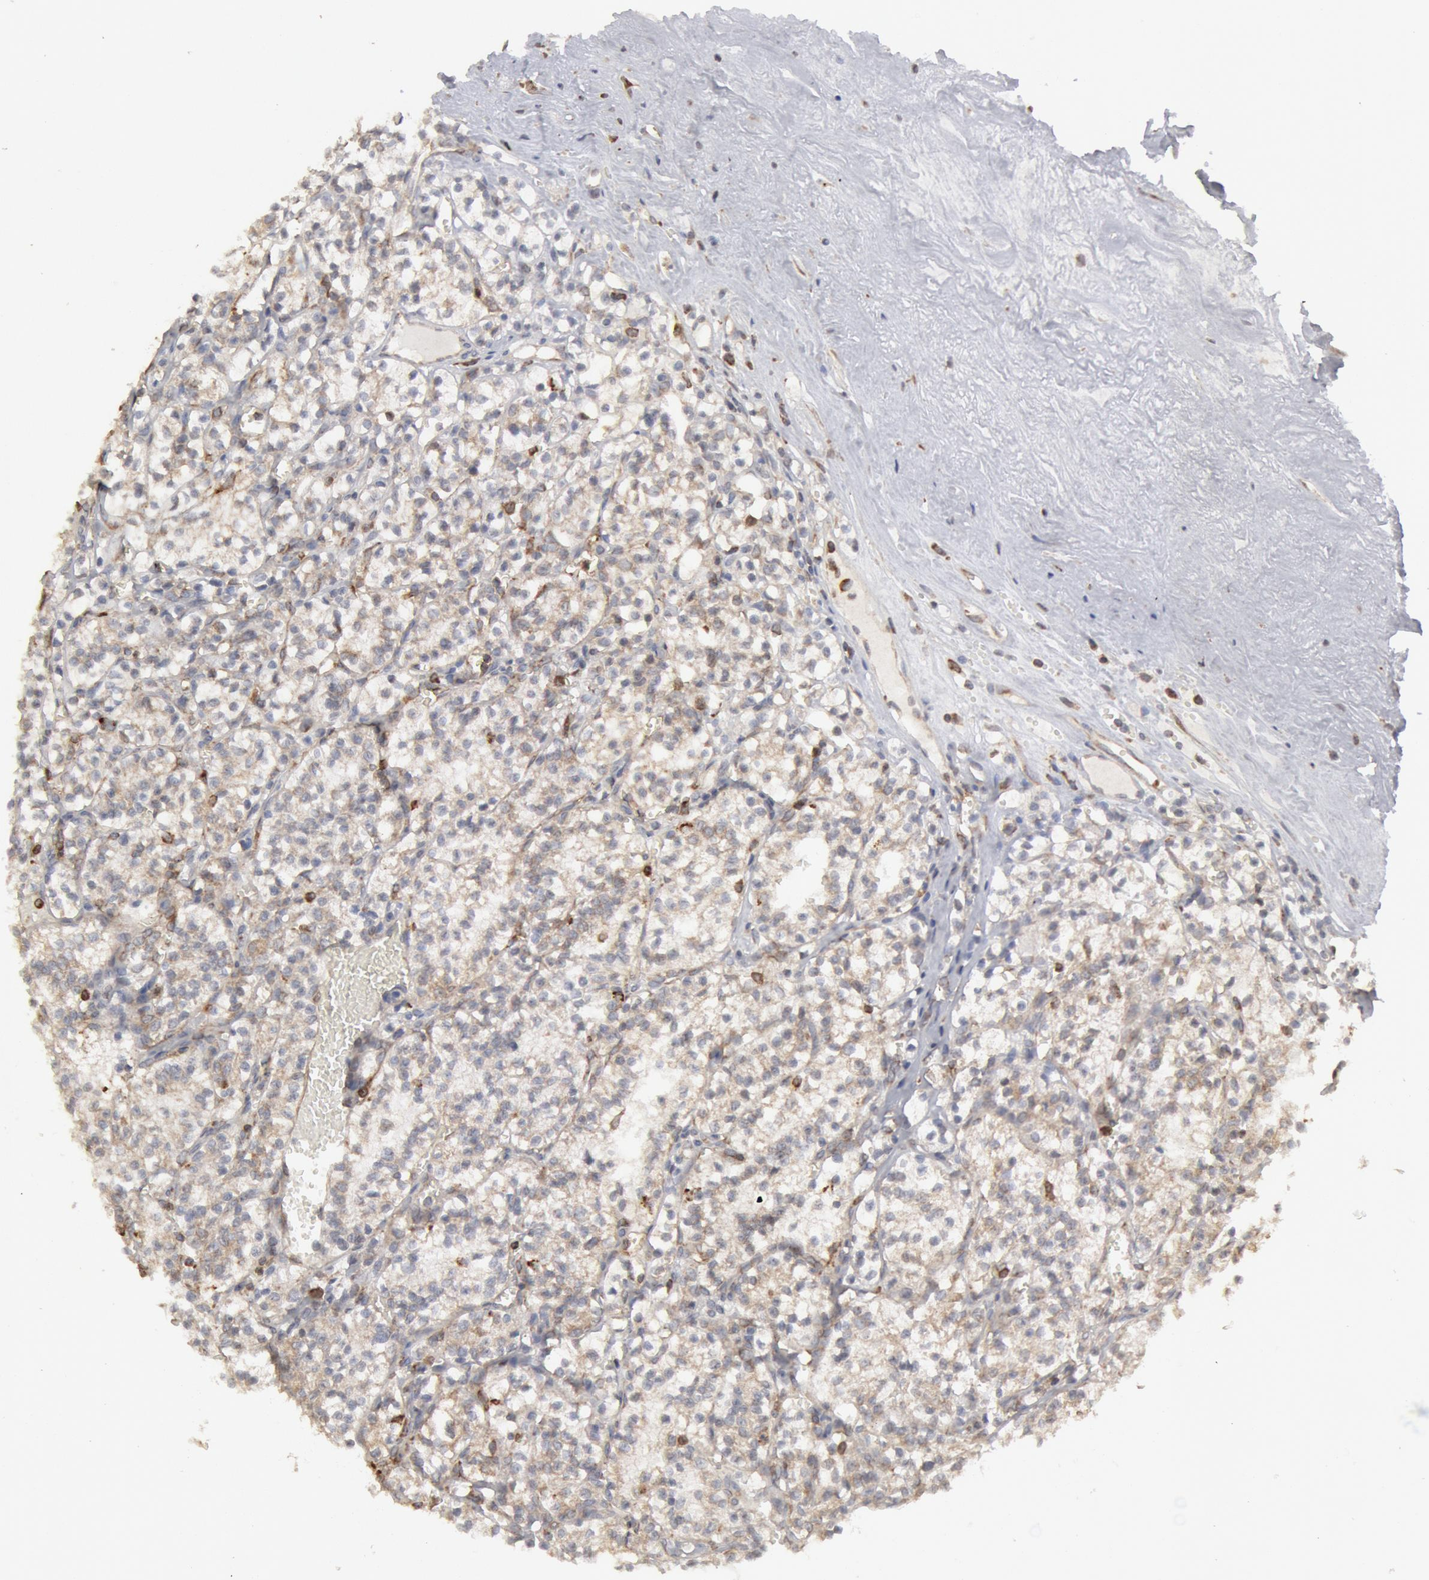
{"staining": {"intensity": "negative", "quantity": "none", "location": "none"}, "tissue": "renal cancer", "cell_type": "Tumor cells", "image_type": "cancer", "snomed": [{"axis": "morphology", "description": "Adenocarcinoma, NOS"}, {"axis": "topography", "description": "Kidney"}], "caption": "IHC of renal cancer (adenocarcinoma) demonstrates no positivity in tumor cells. (DAB immunohistochemistry, high magnification).", "gene": "OSBPL8", "patient": {"sex": "male", "age": 61}}